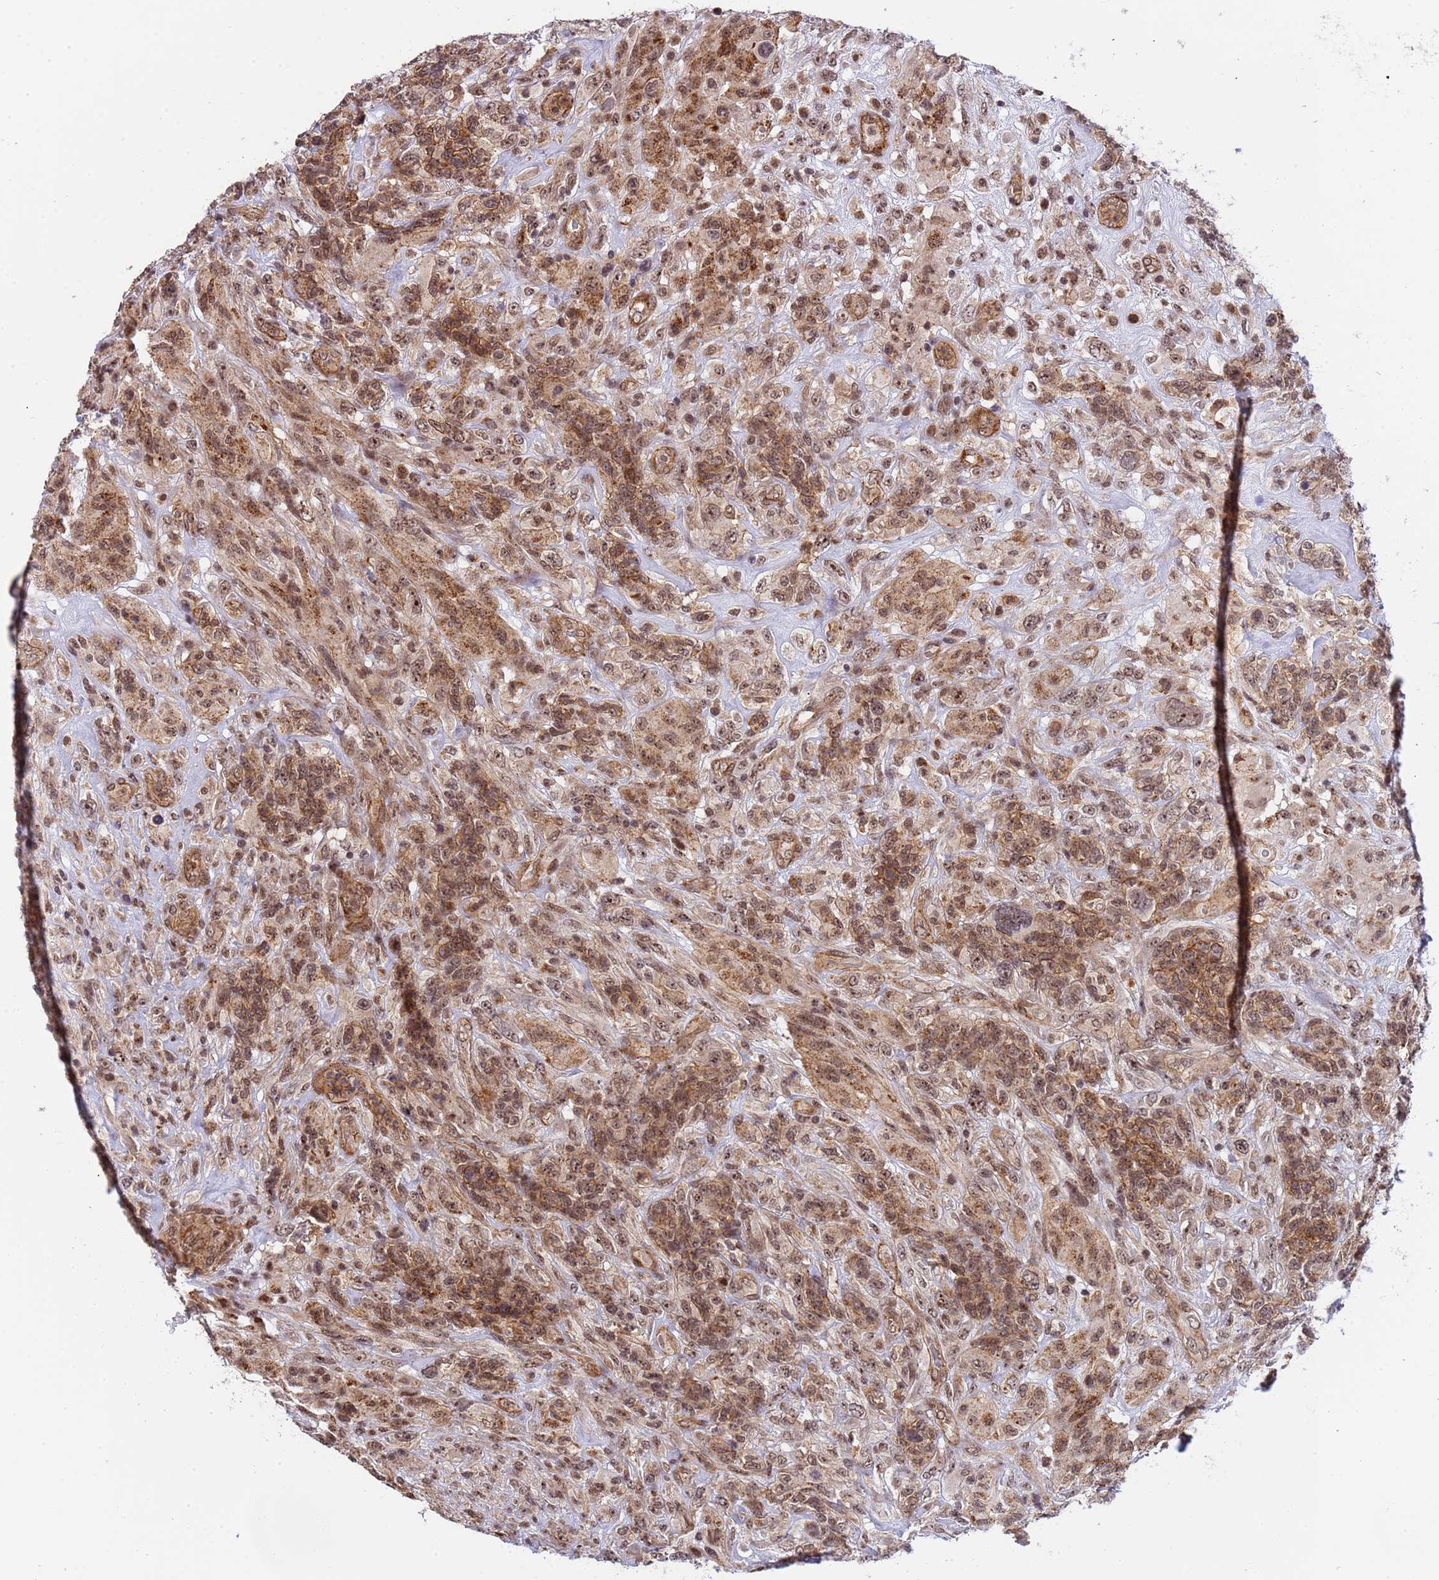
{"staining": {"intensity": "moderate", "quantity": ">75%", "location": "cytoplasmic/membranous,nuclear"}, "tissue": "glioma", "cell_type": "Tumor cells", "image_type": "cancer", "snomed": [{"axis": "morphology", "description": "Glioma, malignant, High grade"}, {"axis": "topography", "description": "Brain"}], "caption": "Brown immunohistochemical staining in malignant glioma (high-grade) displays moderate cytoplasmic/membranous and nuclear expression in about >75% of tumor cells.", "gene": "EMC2", "patient": {"sex": "male", "age": 61}}